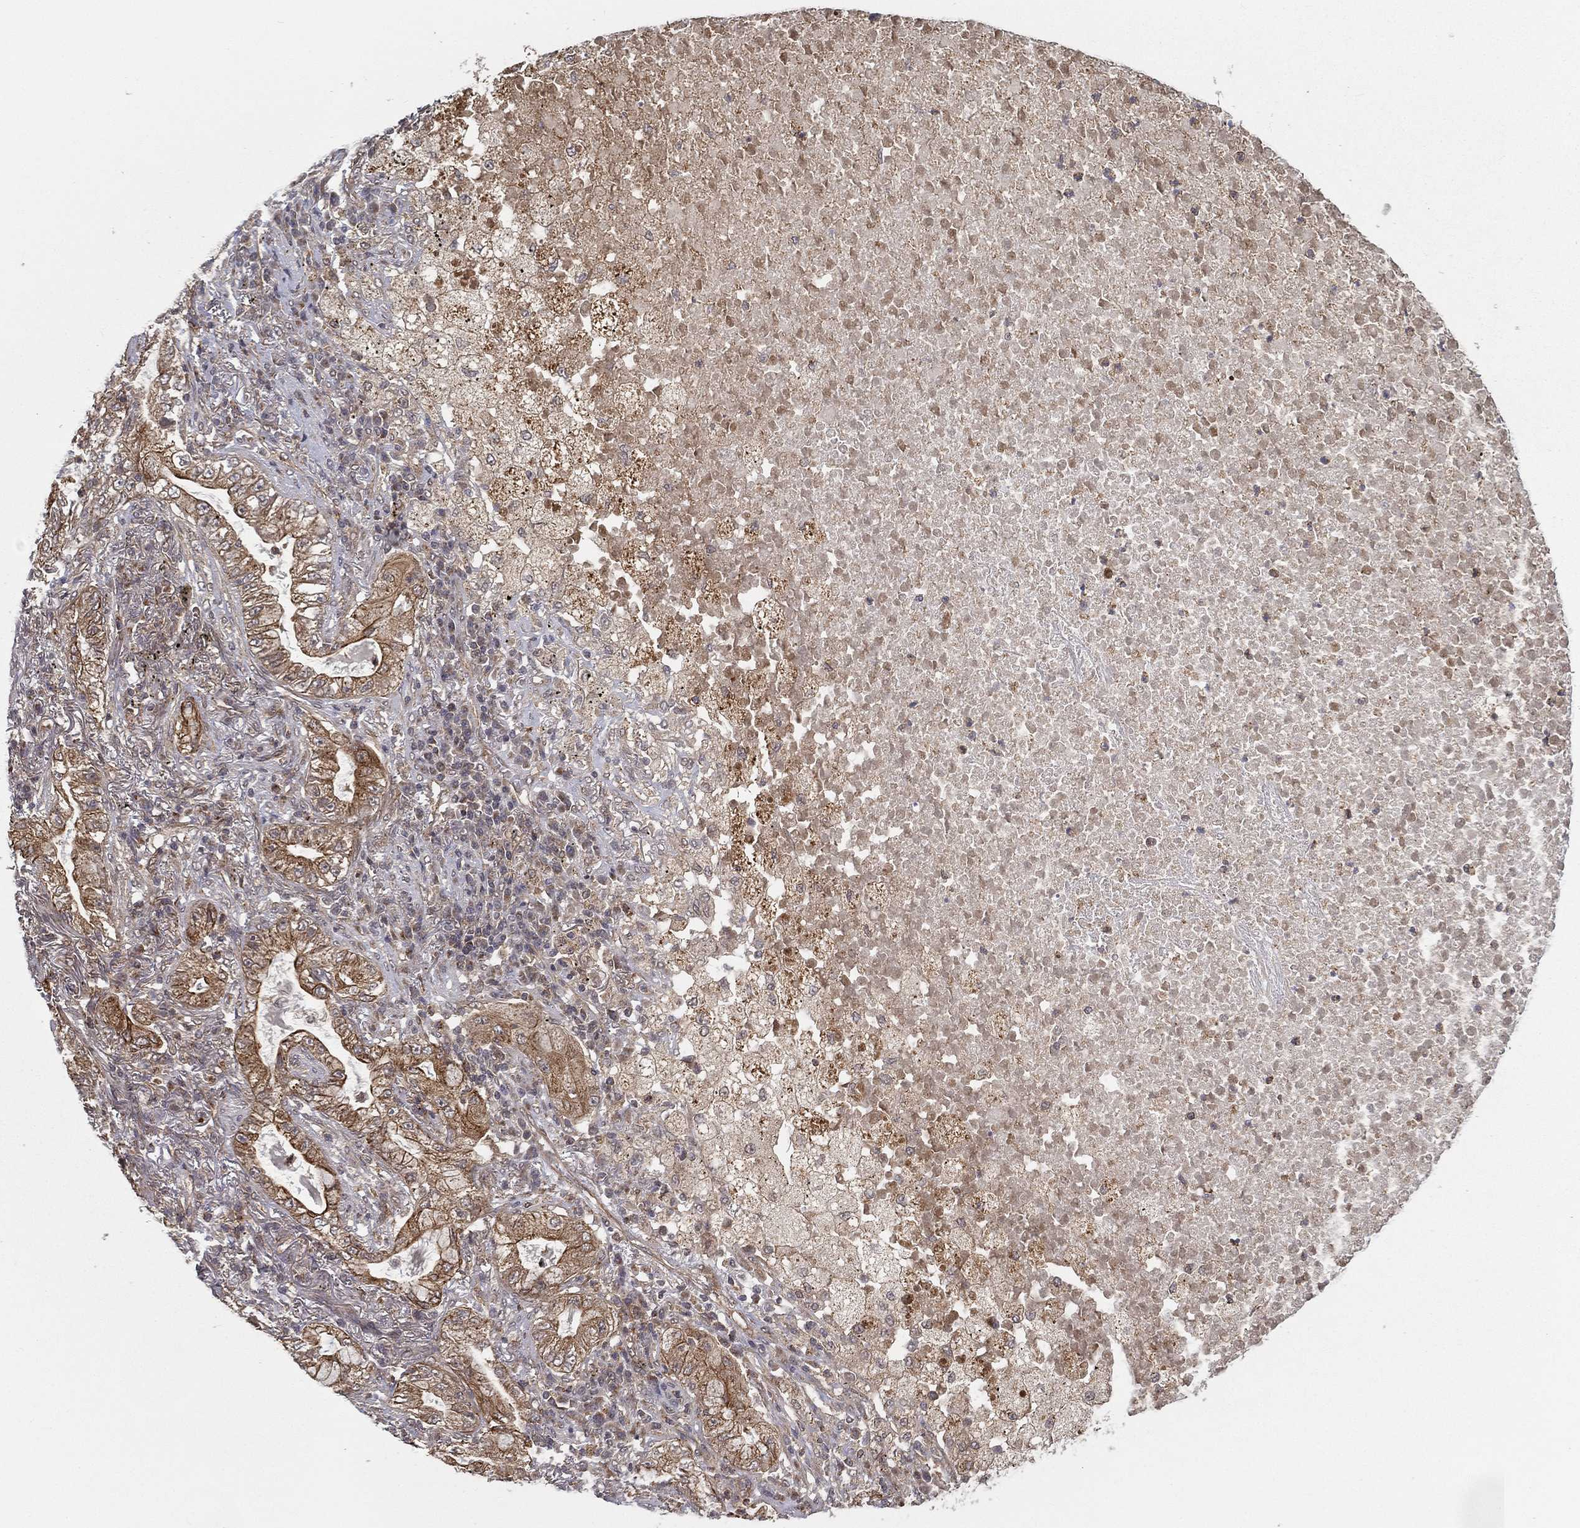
{"staining": {"intensity": "moderate", "quantity": ">75%", "location": "cytoplasmic/membranous"}, "tissue": "lung cancer", "cell_type": "Tumor cells", "image_type": "cancer", "snomed": [{"axis": "morphology", "description": "Adenocarcinoma, NOS"}, {"axis": "topography", "description": "Lung"}], "caption": "Human lung adenocarcinoma stained with a brown dye exhibits moderate cytoplasmic/membranous positive staining in approximately >75% of tumor cells.", "gene": "UACA", "patient": {"sex": "female", "age": 73}}